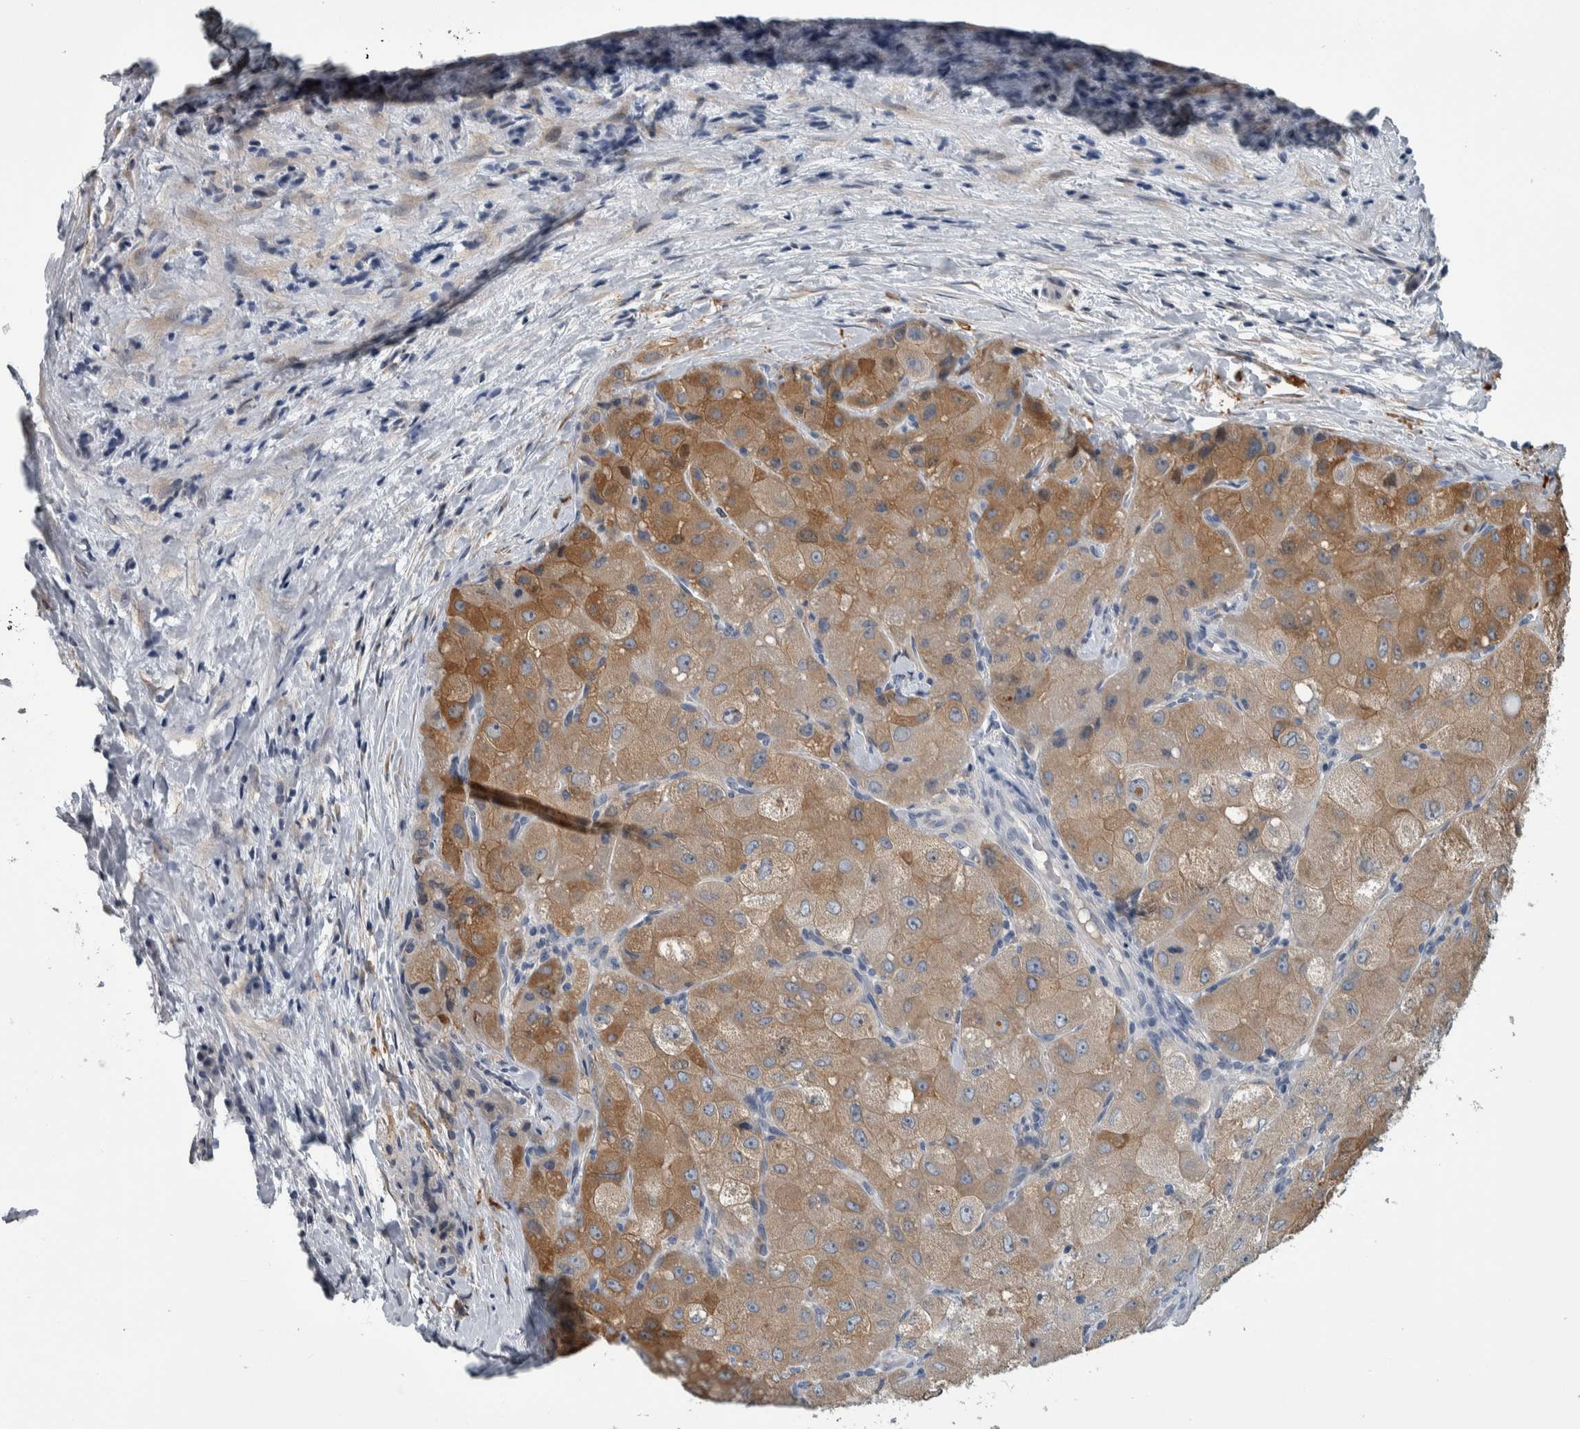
{"staining": {"intensity": "moderate", "quantity": ">75%", "location": "cytoplasmic/membranous"}, "tissue": "liver cancer", "cell_type": "Tumor cells", "image_type": "cancer", "snomed": [{"axis": "morphology", "description": "Carcinoma, Hepatocellular, NOS"}, {"axis": "topography", "description": "Liver"}], "caption": "IHC (DAB) staining of liver cancer (hepatocellular carcinoma) reveals moderate cytoplasmic/membranous protein expression in approximately >75% of tumor cells. (Brightfield microscopy of DAB IHC at high magnification).", "gene": "COL14A1", "patient": {"sex": "male", "age": 80}}